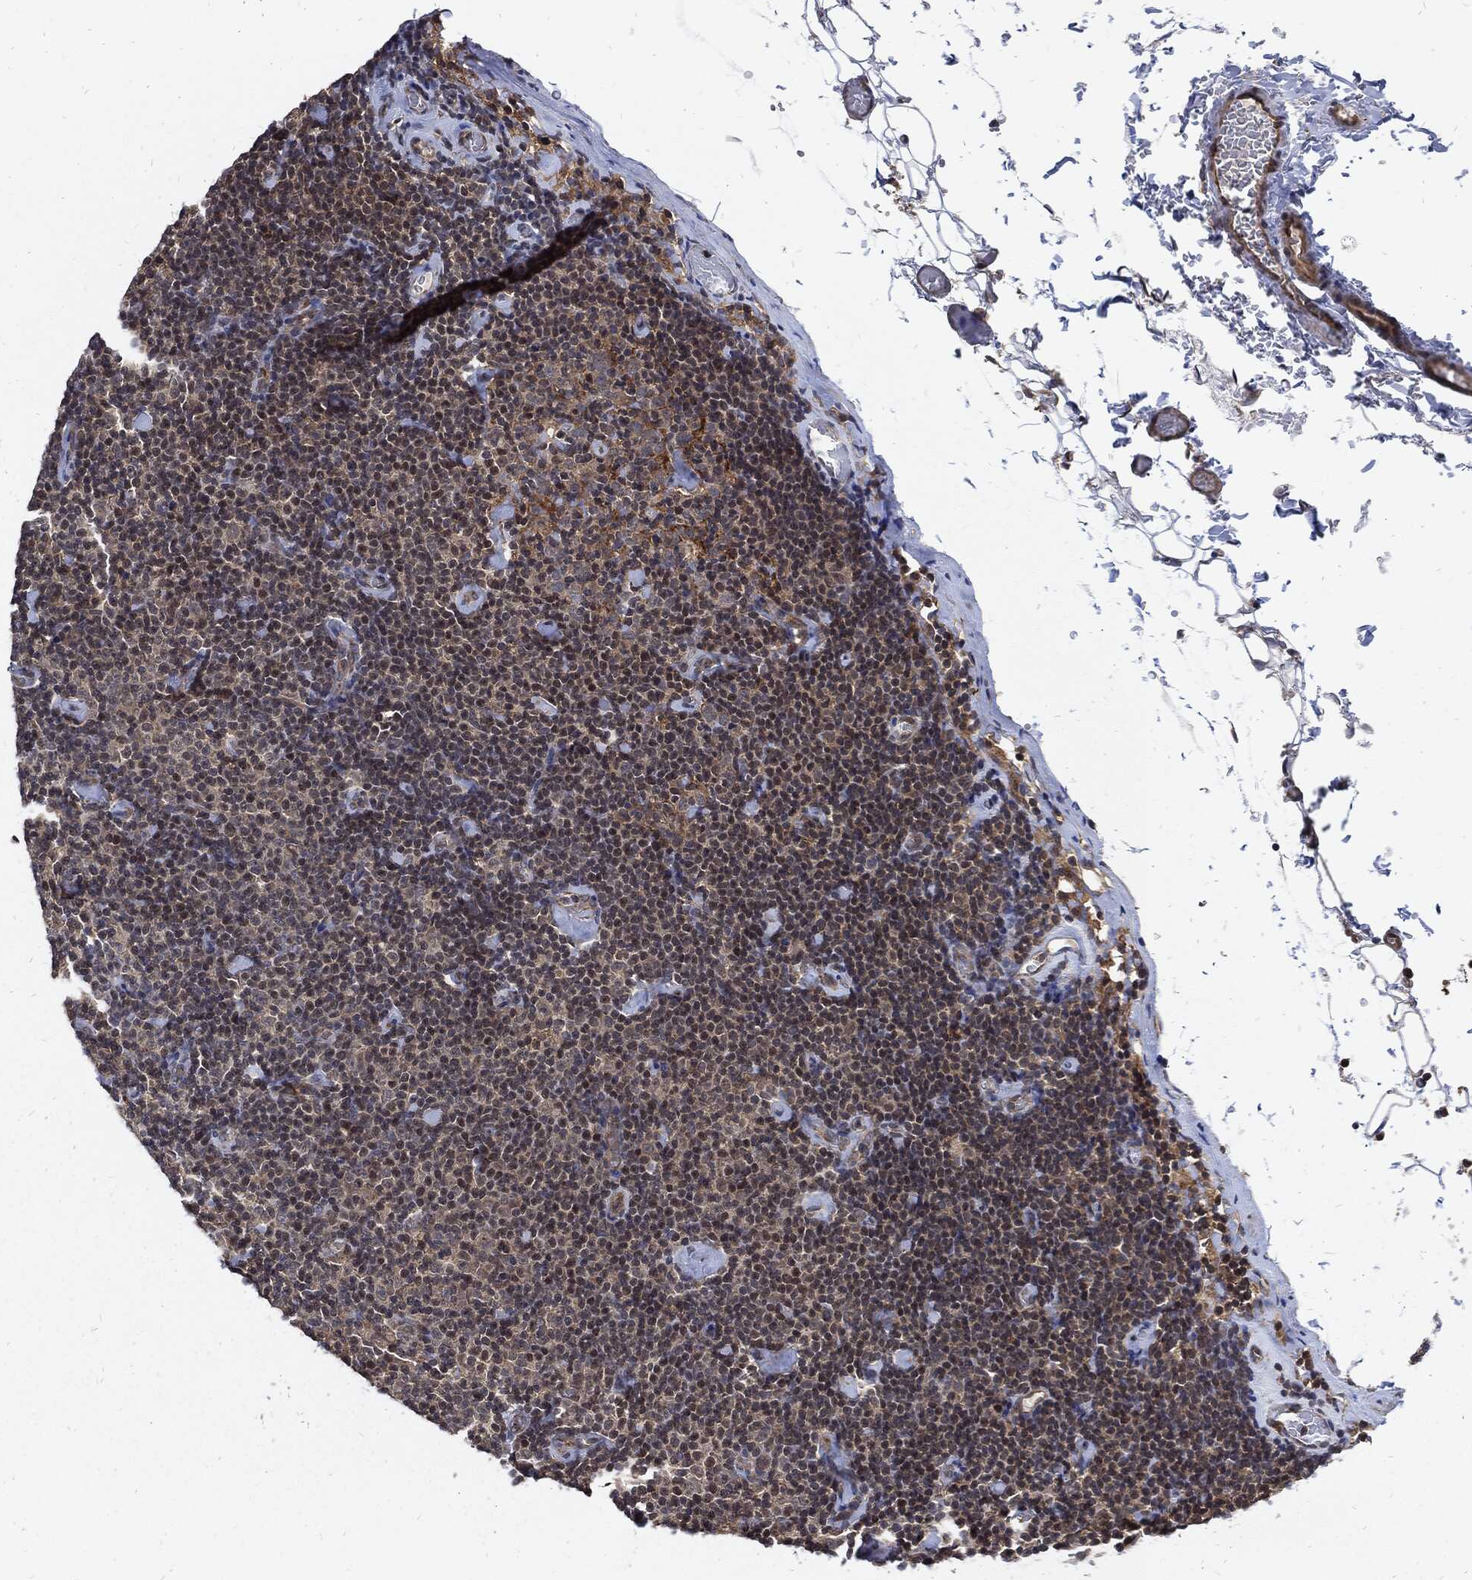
{"staining": {"intensity": "moderate", "quantity": "<25%", "location": "nuclear"}, "tissue": "lymphoma", "cell_type": "Tumor cells", "image_type": "cancer", "snomed": [{"axis": "morphology", "description": "Malignant lymphoma, non-Hodgkin's type, Low grade"}, {"axis": "topography", "description": "Lymph node"}], "caption": "Protein staining of lymphoma tissue reveals moderate nuclear expression in approximately <25% of tumor cells.", "gene": "DCTN1", "patient": {"sex": "male", "age": 81}}